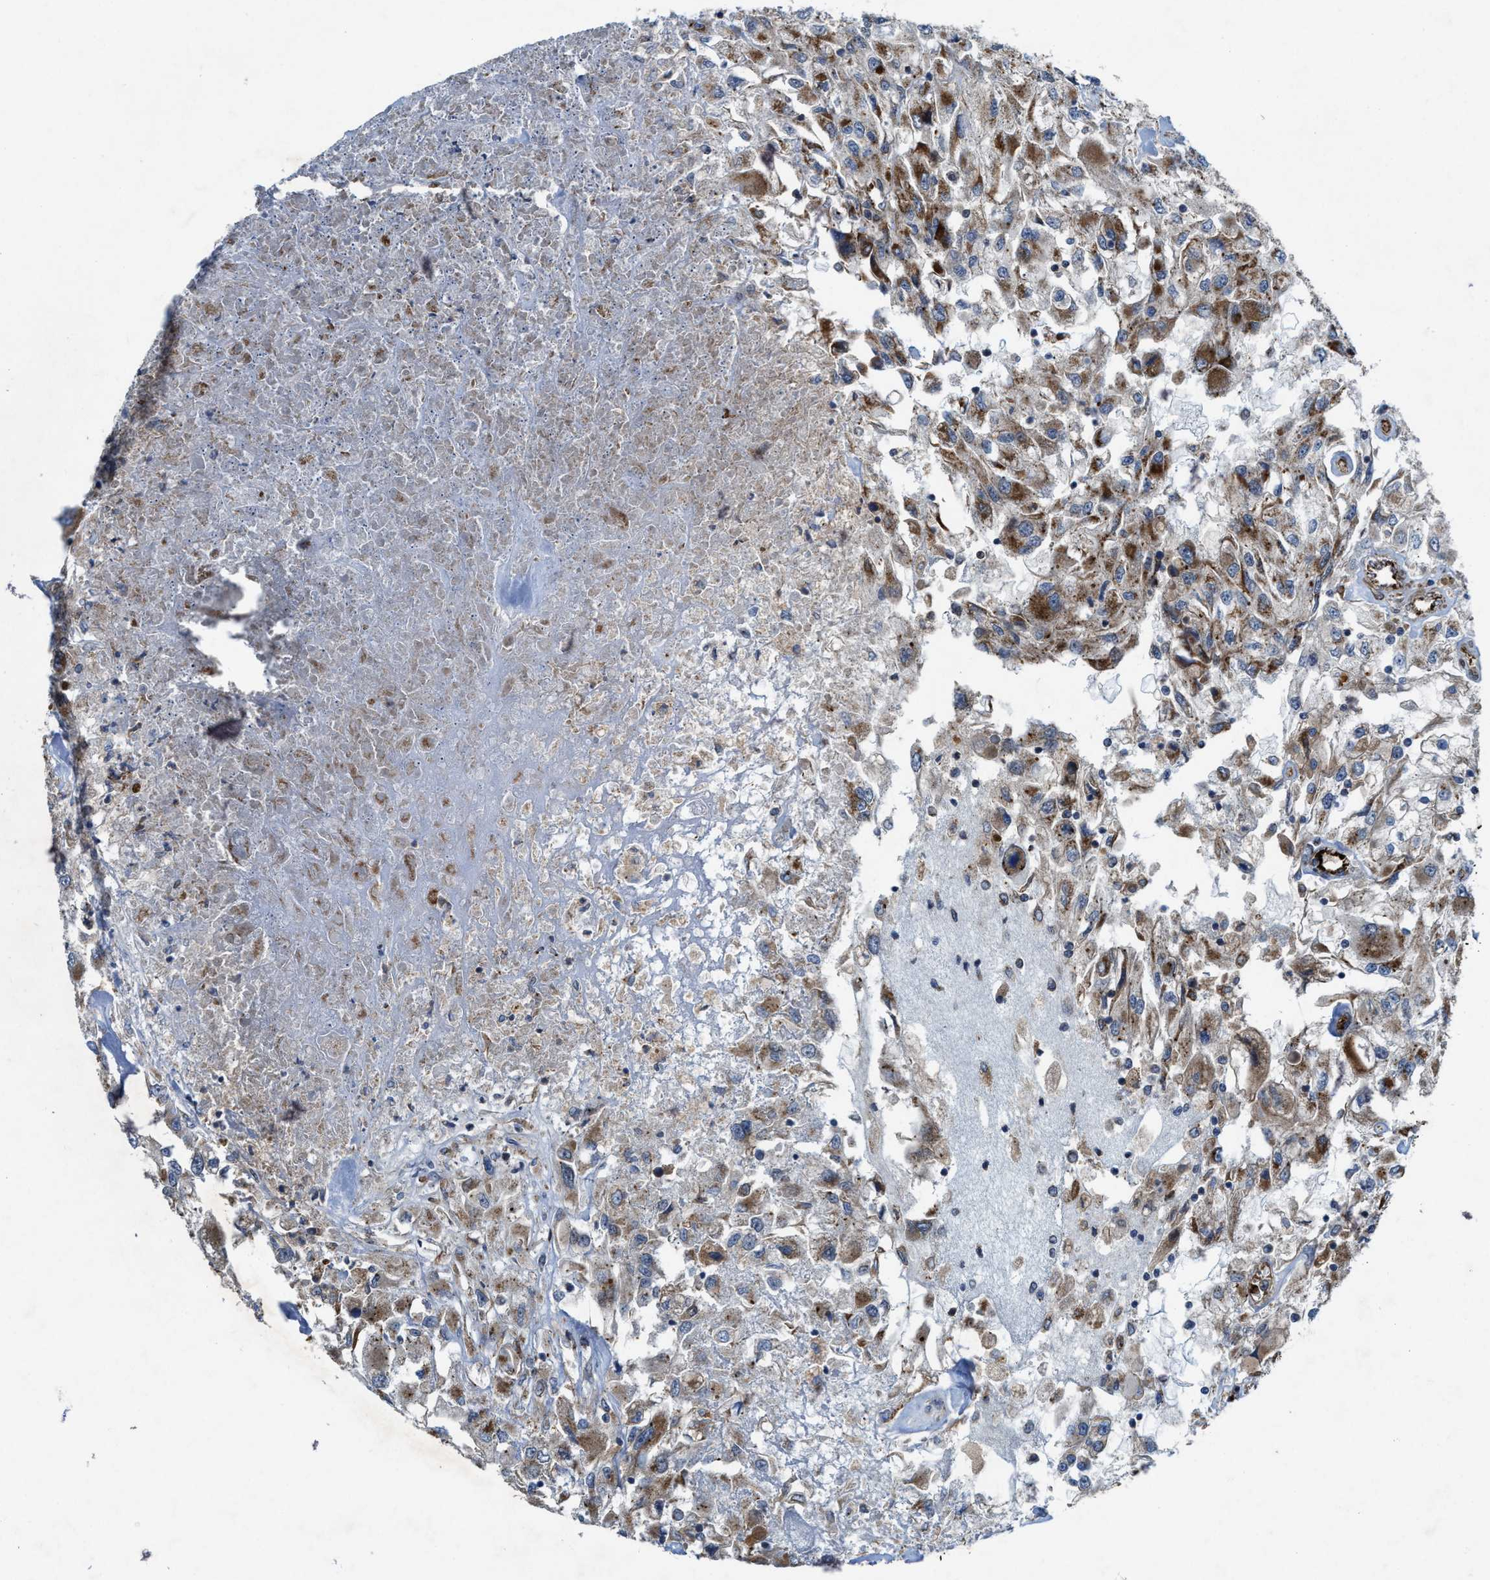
{"staining": {"intensity": "moderate", "quantity": "25%-75%", "location": "cytoplasmic/membranous"}, "tissue": "renal cancer", "cell_type": "Tumor cells", "image_type": "cancer", "snomed": [{"axis": "morphology", "description": "Adenocarcinoma, NOS"}, {"axis": "topography", "description": "Kidney"}], "caption": "An image showing moderate cytoplasmic/membranous positivity in approximately 25%-75% of tumor cells in renal cancer, as visualized by brown immunohistochemical staining.", "gene": "URGCP", "patient": {"sex": "female", "age": 52}}